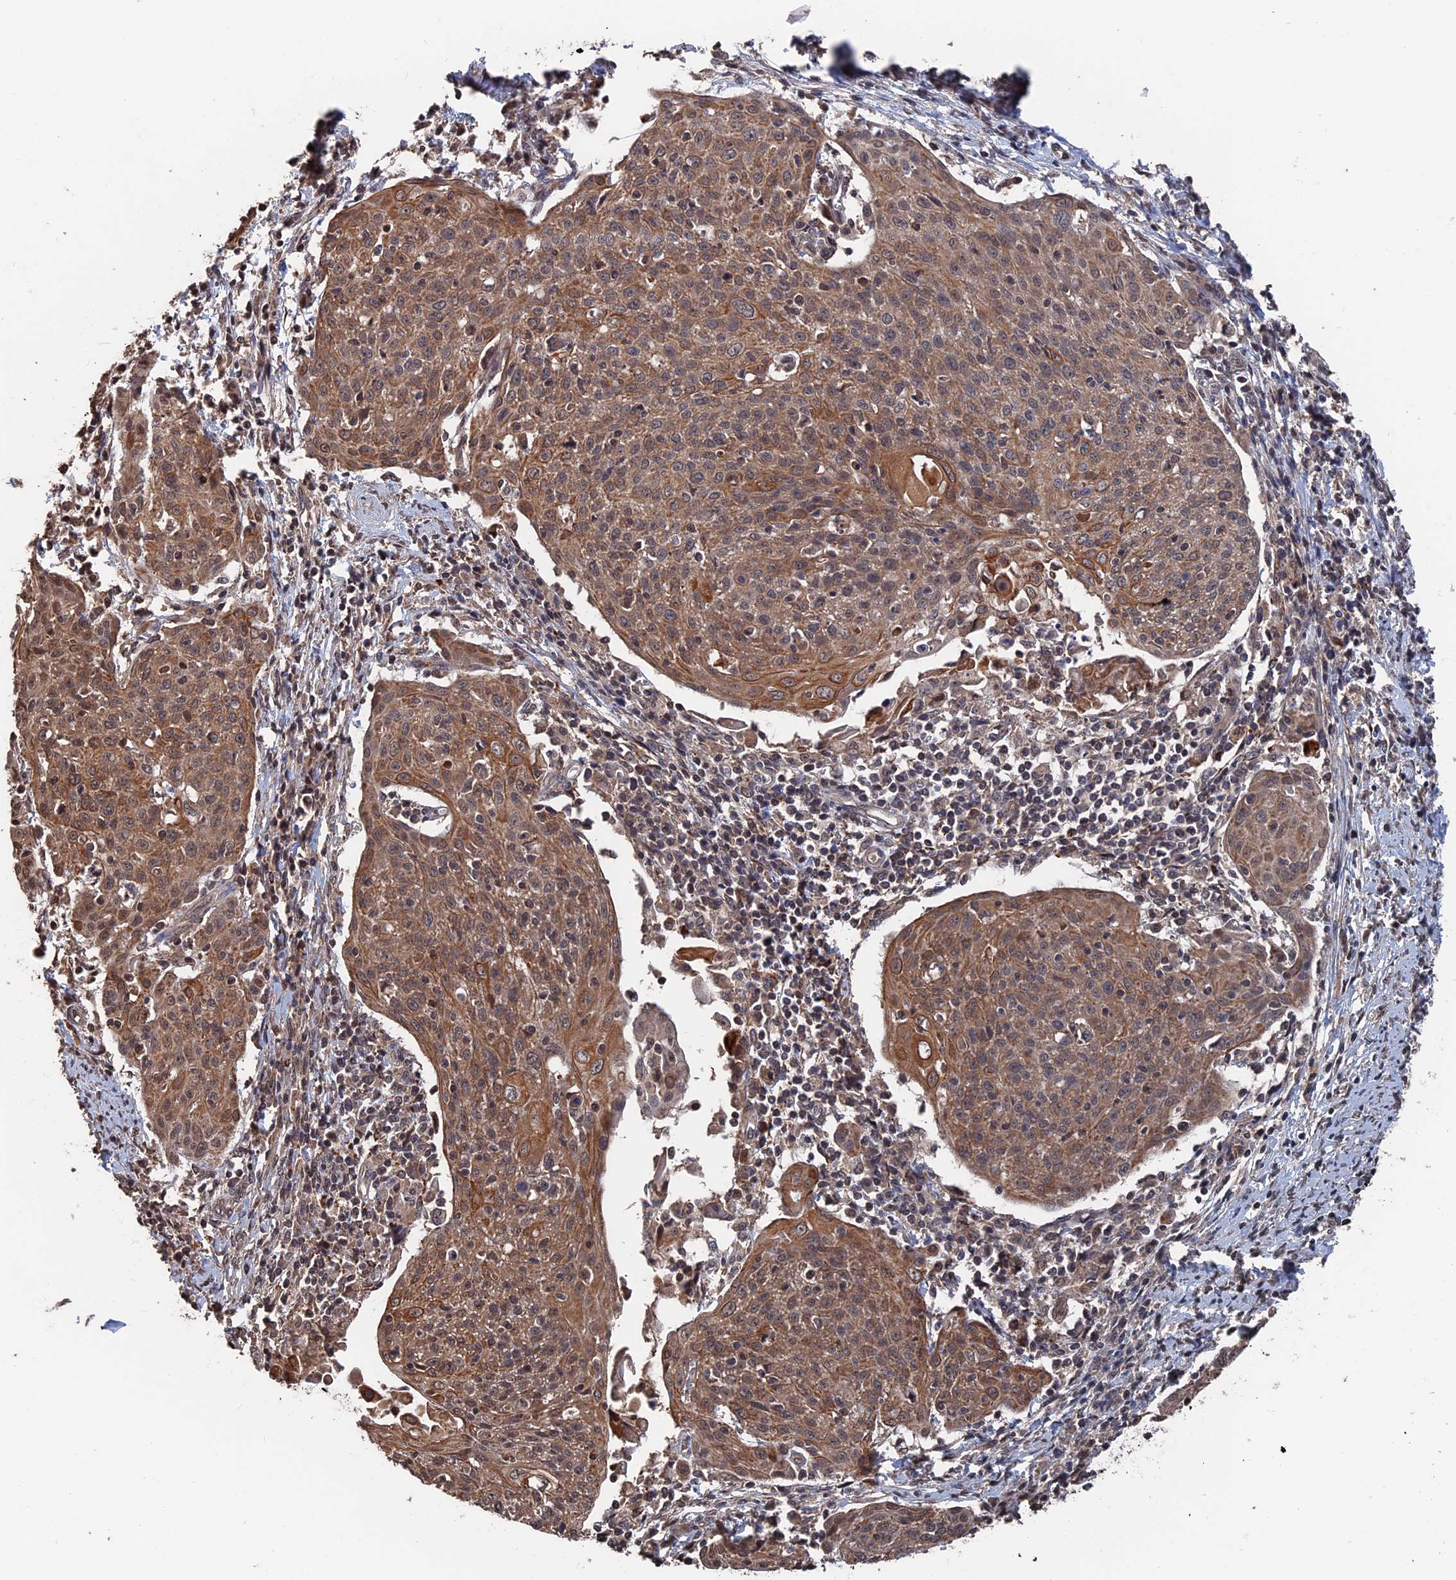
{"staining": {"intensity": "moderate", "quantity": ">75%", "location": "cytoplasmic/membranous,nuclear"}, "tissue": "cervical cancer", "cell_type": "Tumor cells", "image_type": "cancer", "snomed": [{"axis": "morphology", "description": "Squamous cell carcinoma, NOS"}, {"axis": "topography", "description": "Cervix"}], "caption": "Squamous cell carcinoma (cervical) stained with a brown dye exhibits moderate cytoplasmic/membranous and nuclear positive staining in about >75% of tumor cells.", "gene": "PDE12", "patient": {"sex": "female", "age": 67}}